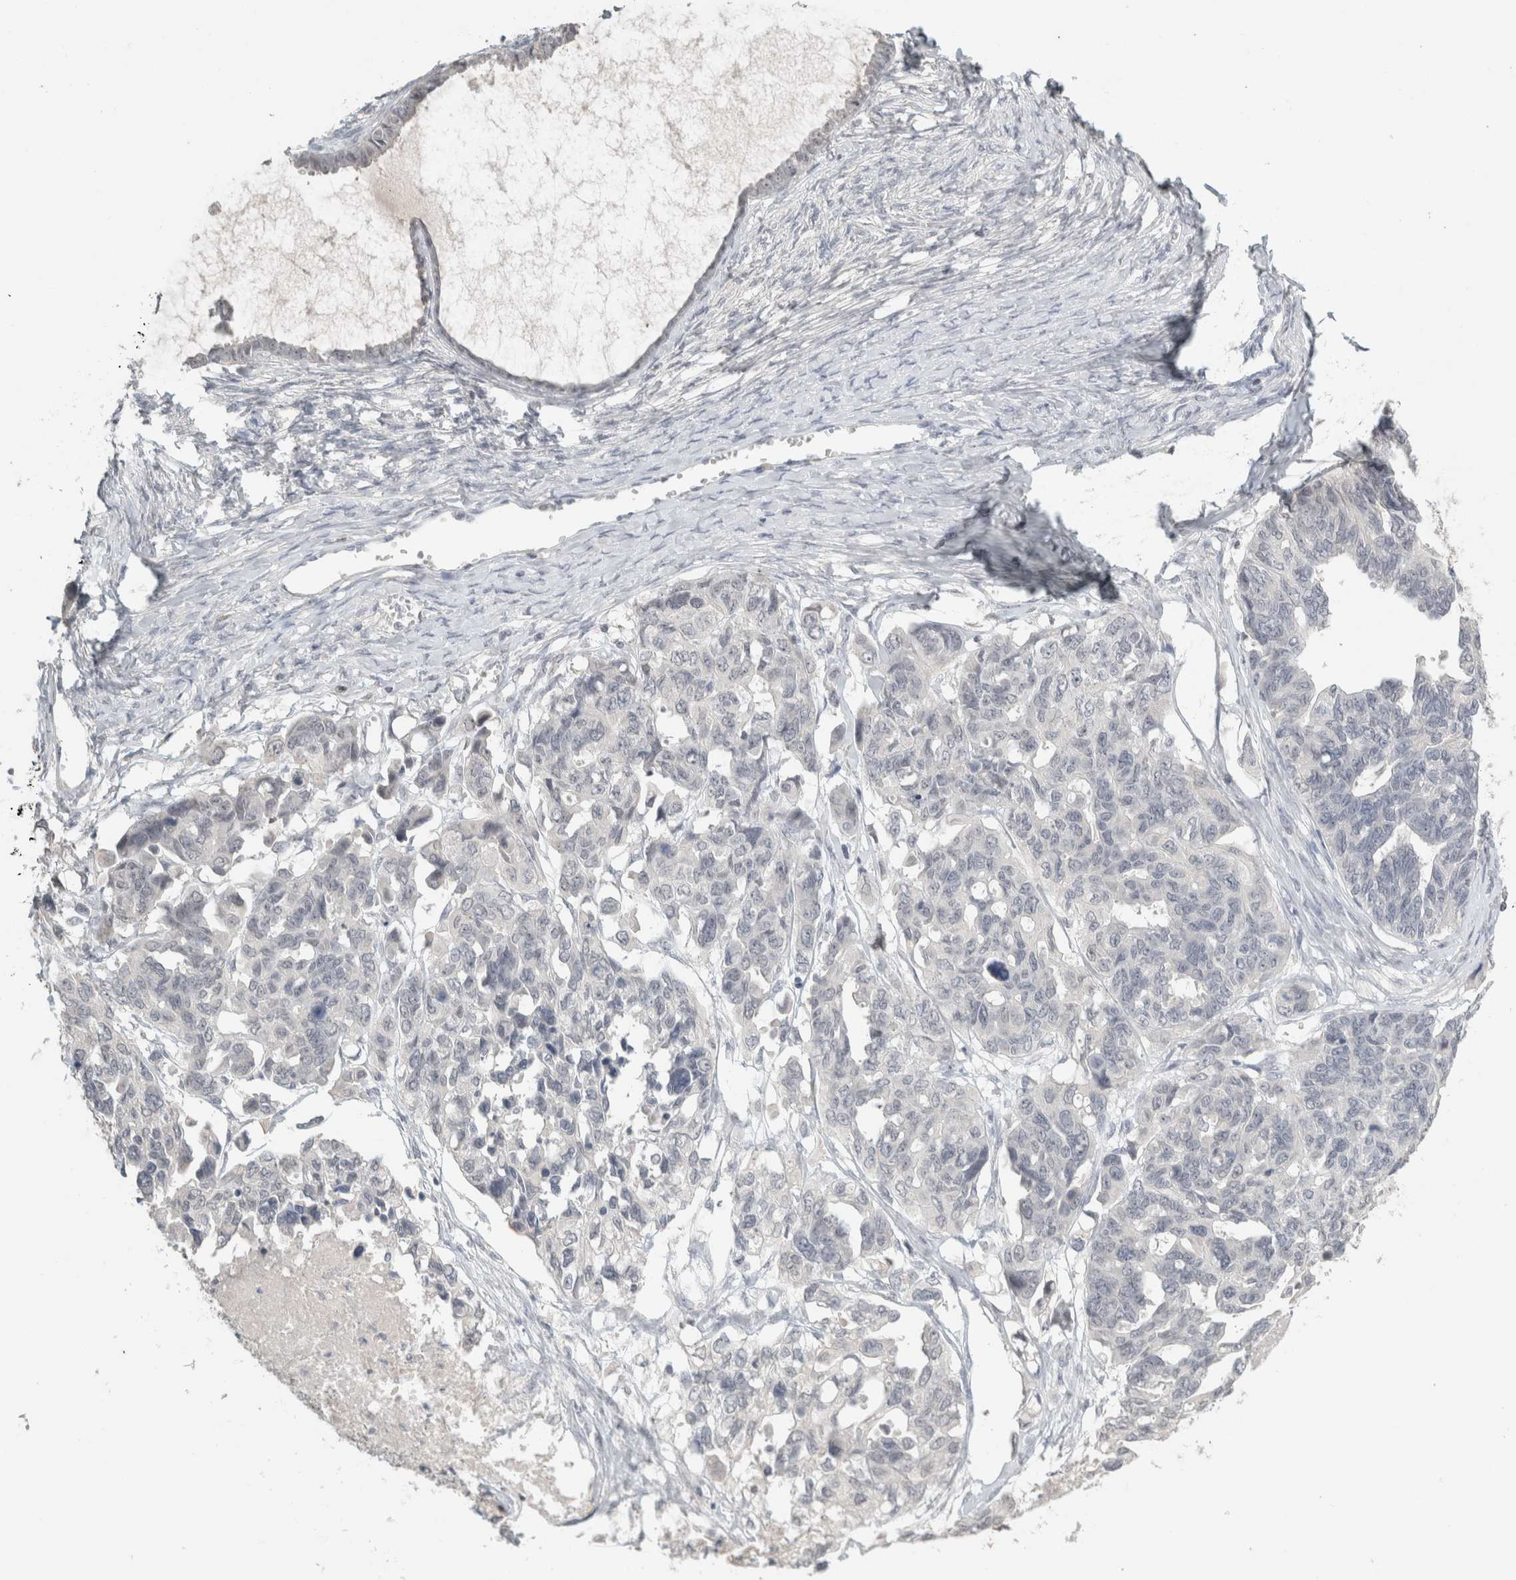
{"staining": {"intensity": "negative", "quantity": "none", "location": "none"}, "tissue": "ovarian cancer", "cell_type": "Tumor cells", "image_type": "cancer", "snomed": [{"axis": "morphology", "description": "Cystadenocarcinoma, serous, NOS"}, {"axis": "topography", "description": "Ovary"}], "caption": "Immunohistochemistry of human ovarian cancer (serous cystadenocarcinoma) reveals no staining in tumor cells.", "gene": "TRAT1", "patient": {"sex": "female", "age": 79}}